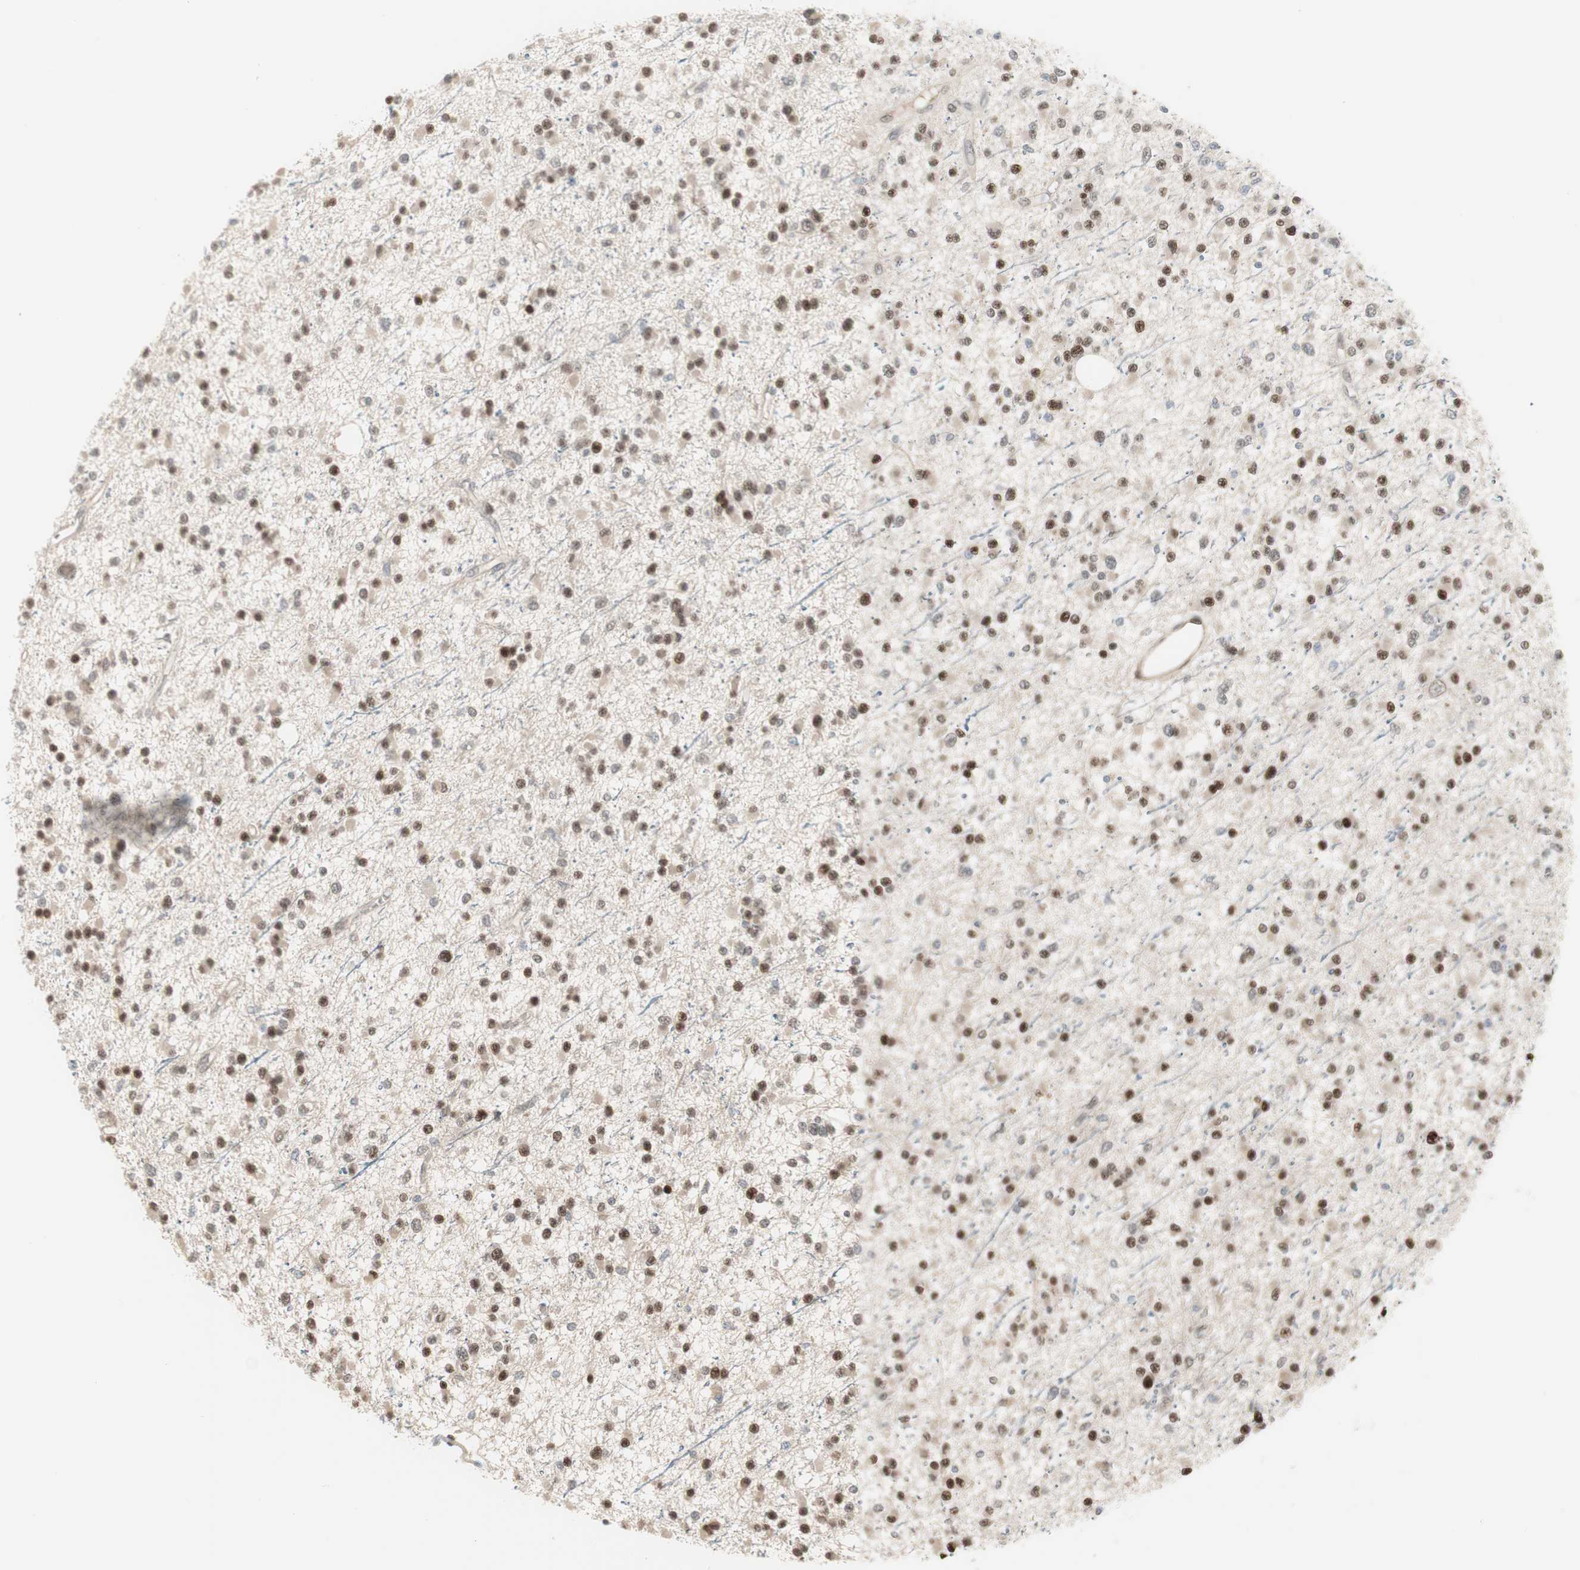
{"staining": {"intensity": "strong", "quantity": "25%-75%", "location": "nuclear"}, "tissue": "glioma", "cell_type": "Tumor cells", "image_type": "cancer", "snomed": [{"axis": "morphology", "description": "Glioma, malignant, Low grade"}, {"axis": "topography", "description": "Brain"}], "caption": "This micrograph displays immunohistochemistry staining of human glioma, with high strong nuclear staining in approximately 25%-75% of tumor cells.", "gene": "LONP2", "patient": {"sex": "female", "age": 22}}